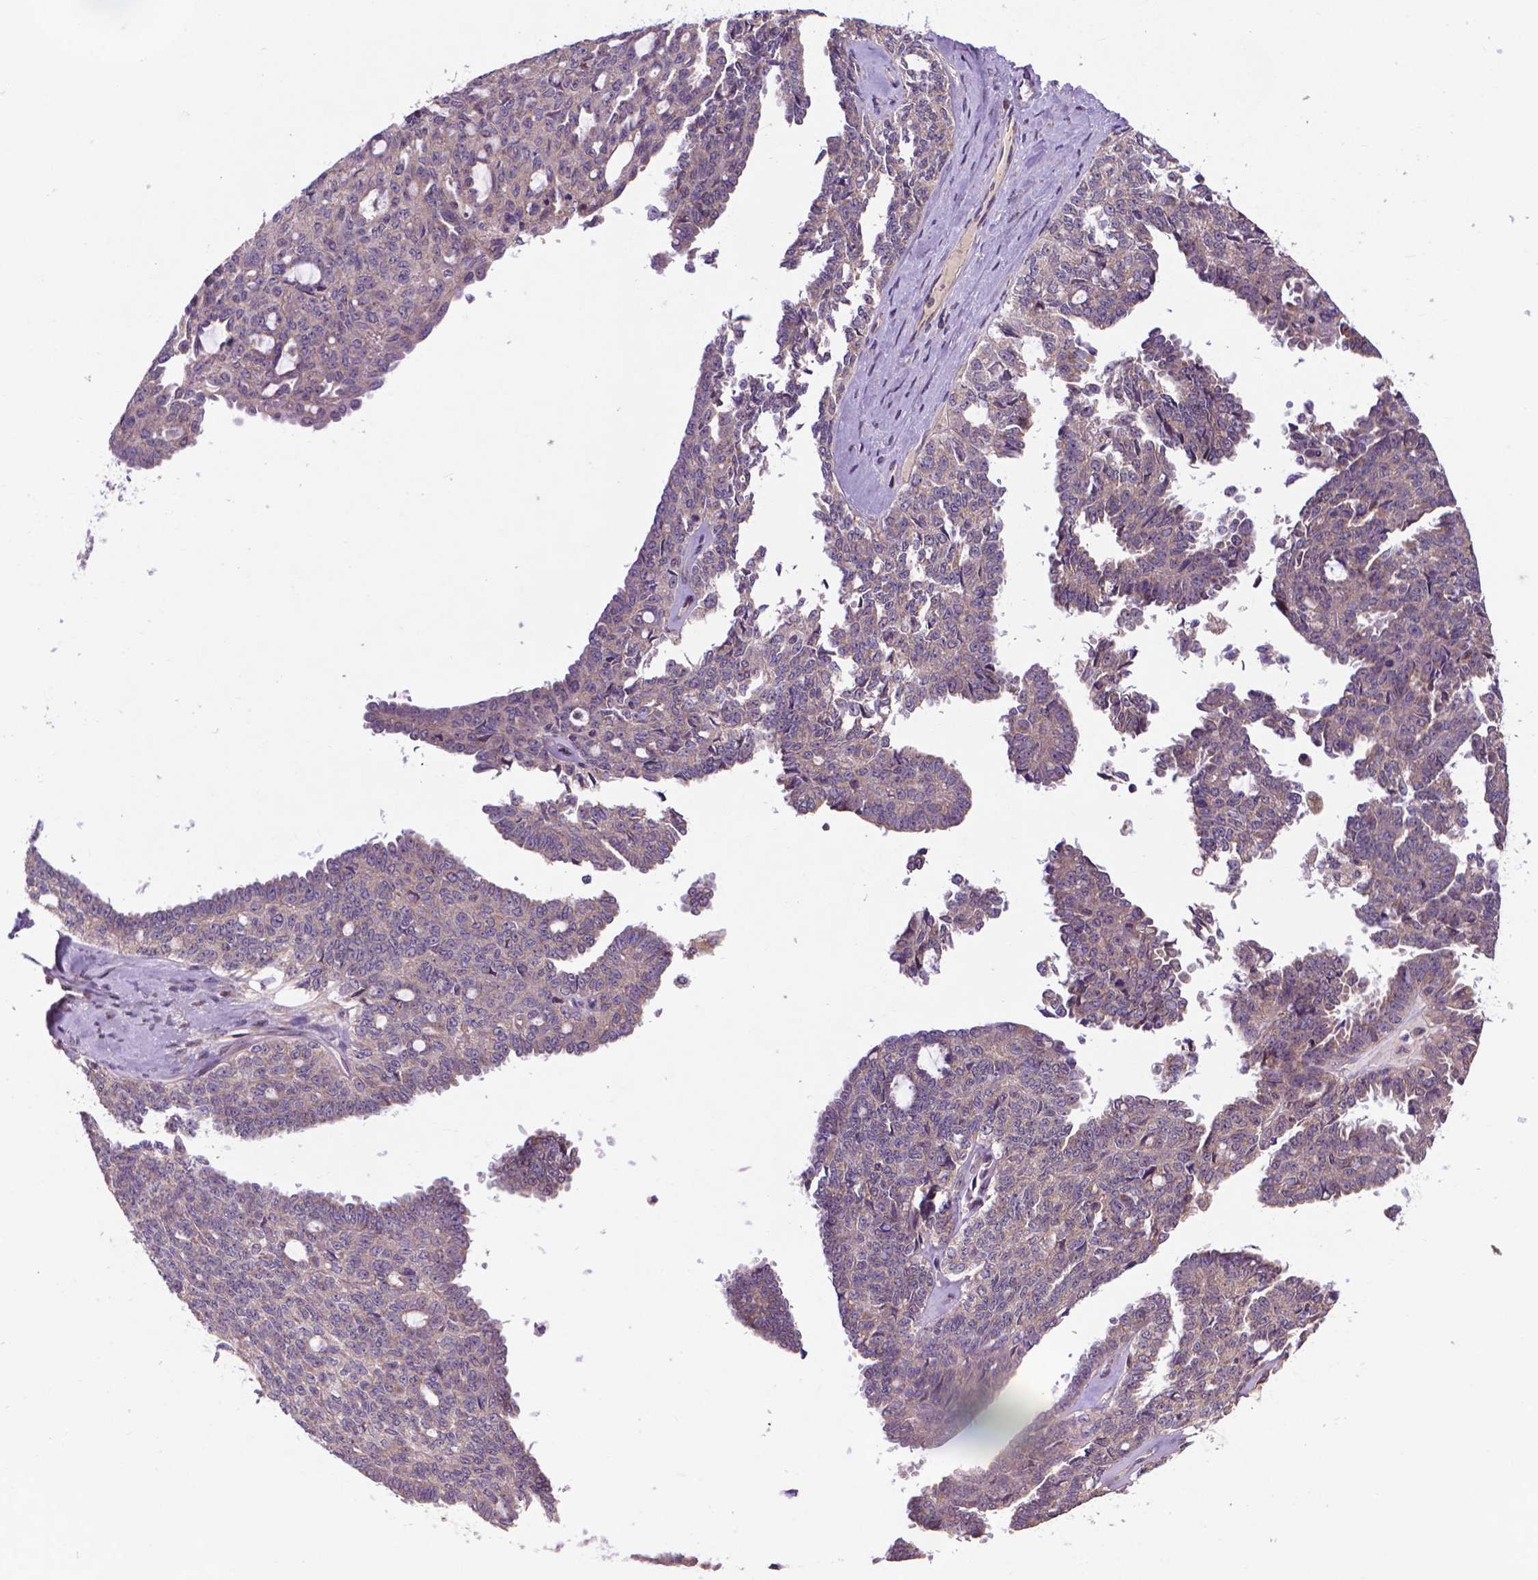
{"staining": {"intensity": "negative", "quantity": "none", "location": "none"}, "tissue": "ovarian cancer", "cell_type": "Tumor cells", "image_type": "cancer", "snomed": [{"axis": "morphology", "description": "Cystadenocarcinoma, serous, NOS"}, {"axis": "topography", "description": "Ovary"}], "caption": "DAB (3,3'-diaminobenzidine) immunohistochemical staining of ovarian cancer reveals no significant positivity in tumor cells.", "gene": "GPR63", "patient": {"sex": "female", "age": 71}}